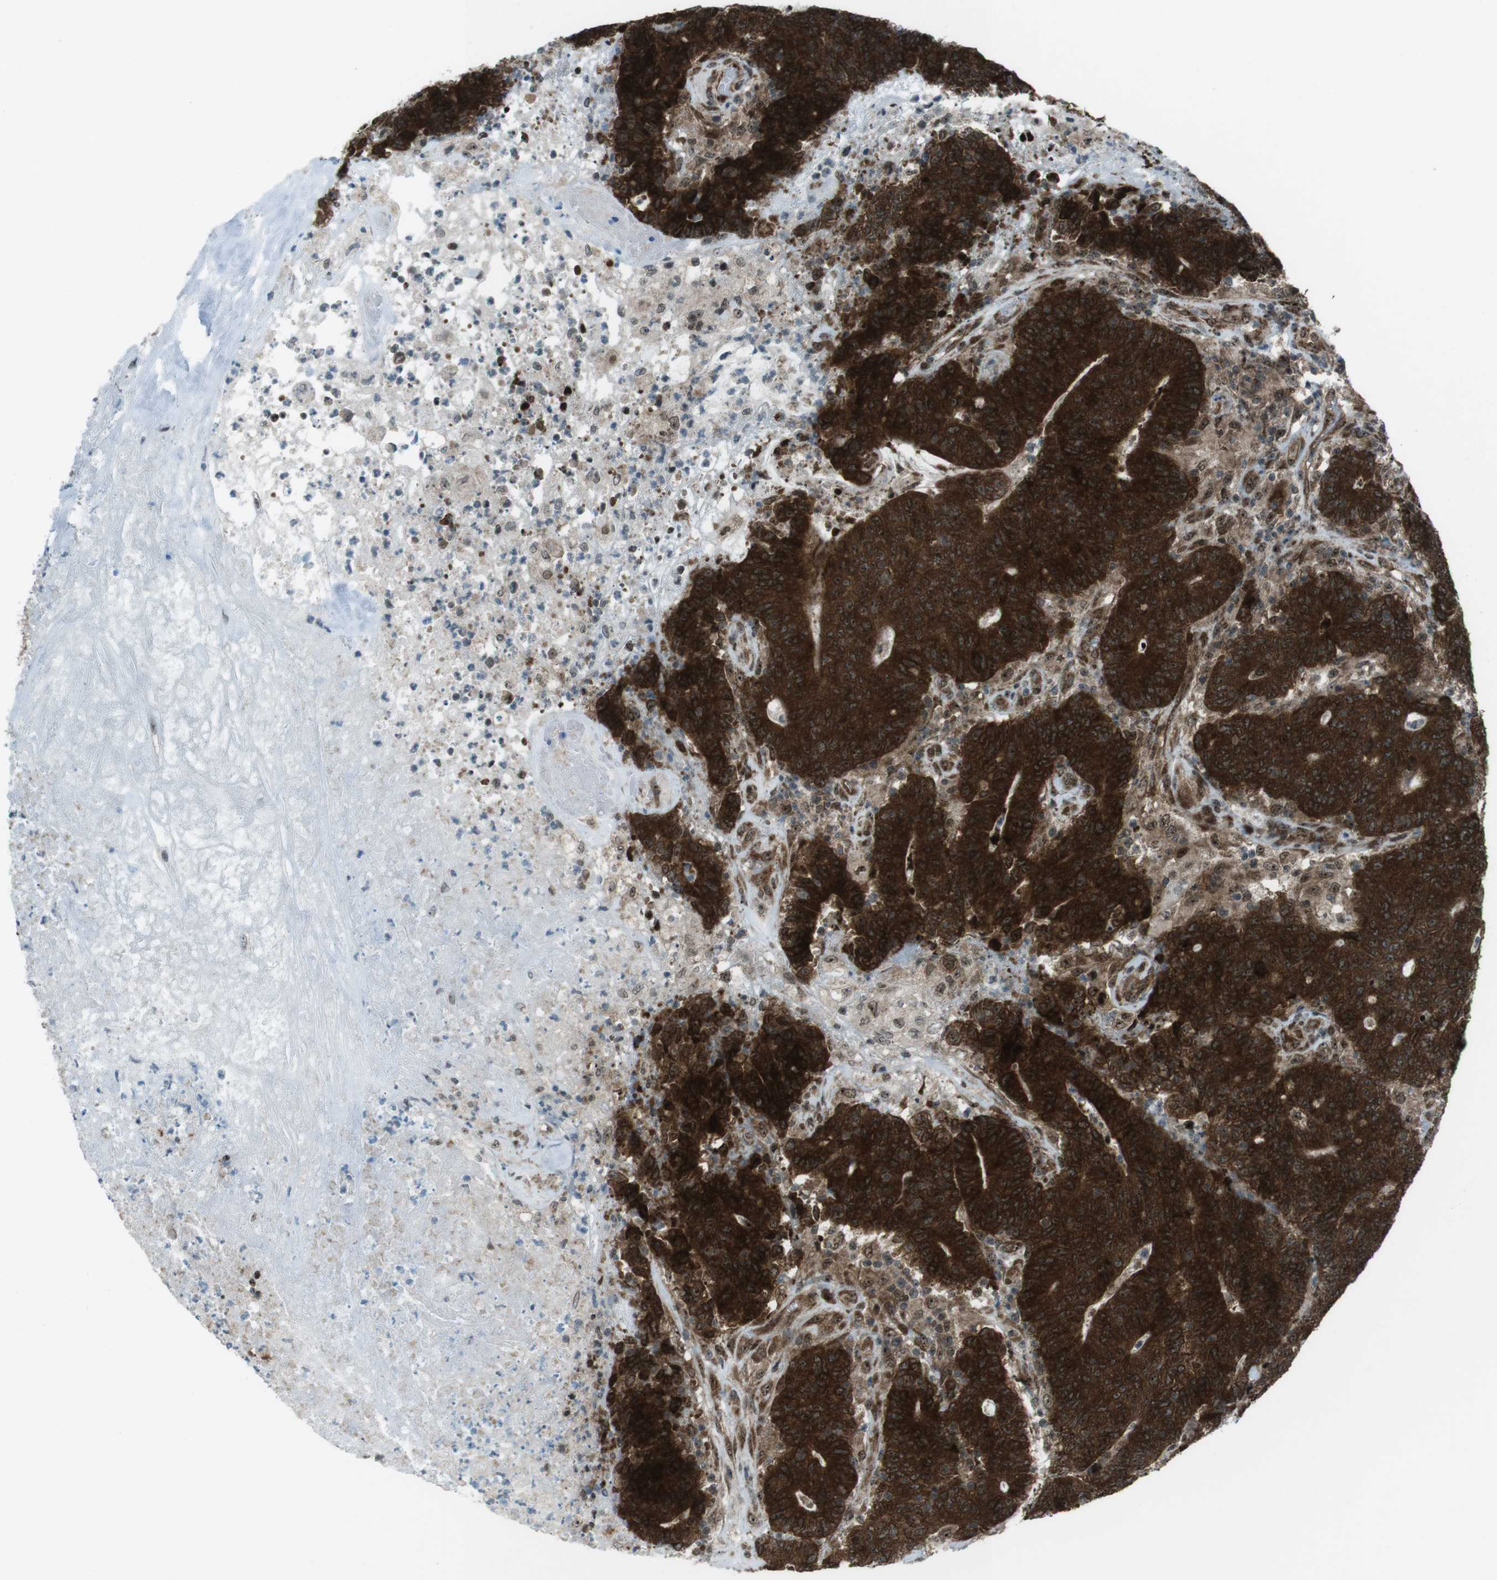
{"staining": {"intensity": "strong", "quantity": ">75%", "location": "cytoplasmic/membranous,nuclear"}, "tissue": "colorectal cancer", "cell_type": "Tumor cells", "image_type": "cancer", "snomed": [{"axis": "morphology", "description": "Normal tissue, NOS"}, {"axis": "morphology", "description": "Adenocarcinoma, NOS"}, {"axis": "topography", "description": "Colon"}], "caption": "Protein staining of colorectal cancer (adenocarcinoma) tissue shows strong cytoplasmic/membranous and nuclear staining in about >75% of tumor cells.", "gene": "CSNK1D", "patient": {"sex": "female", "age": 75}}